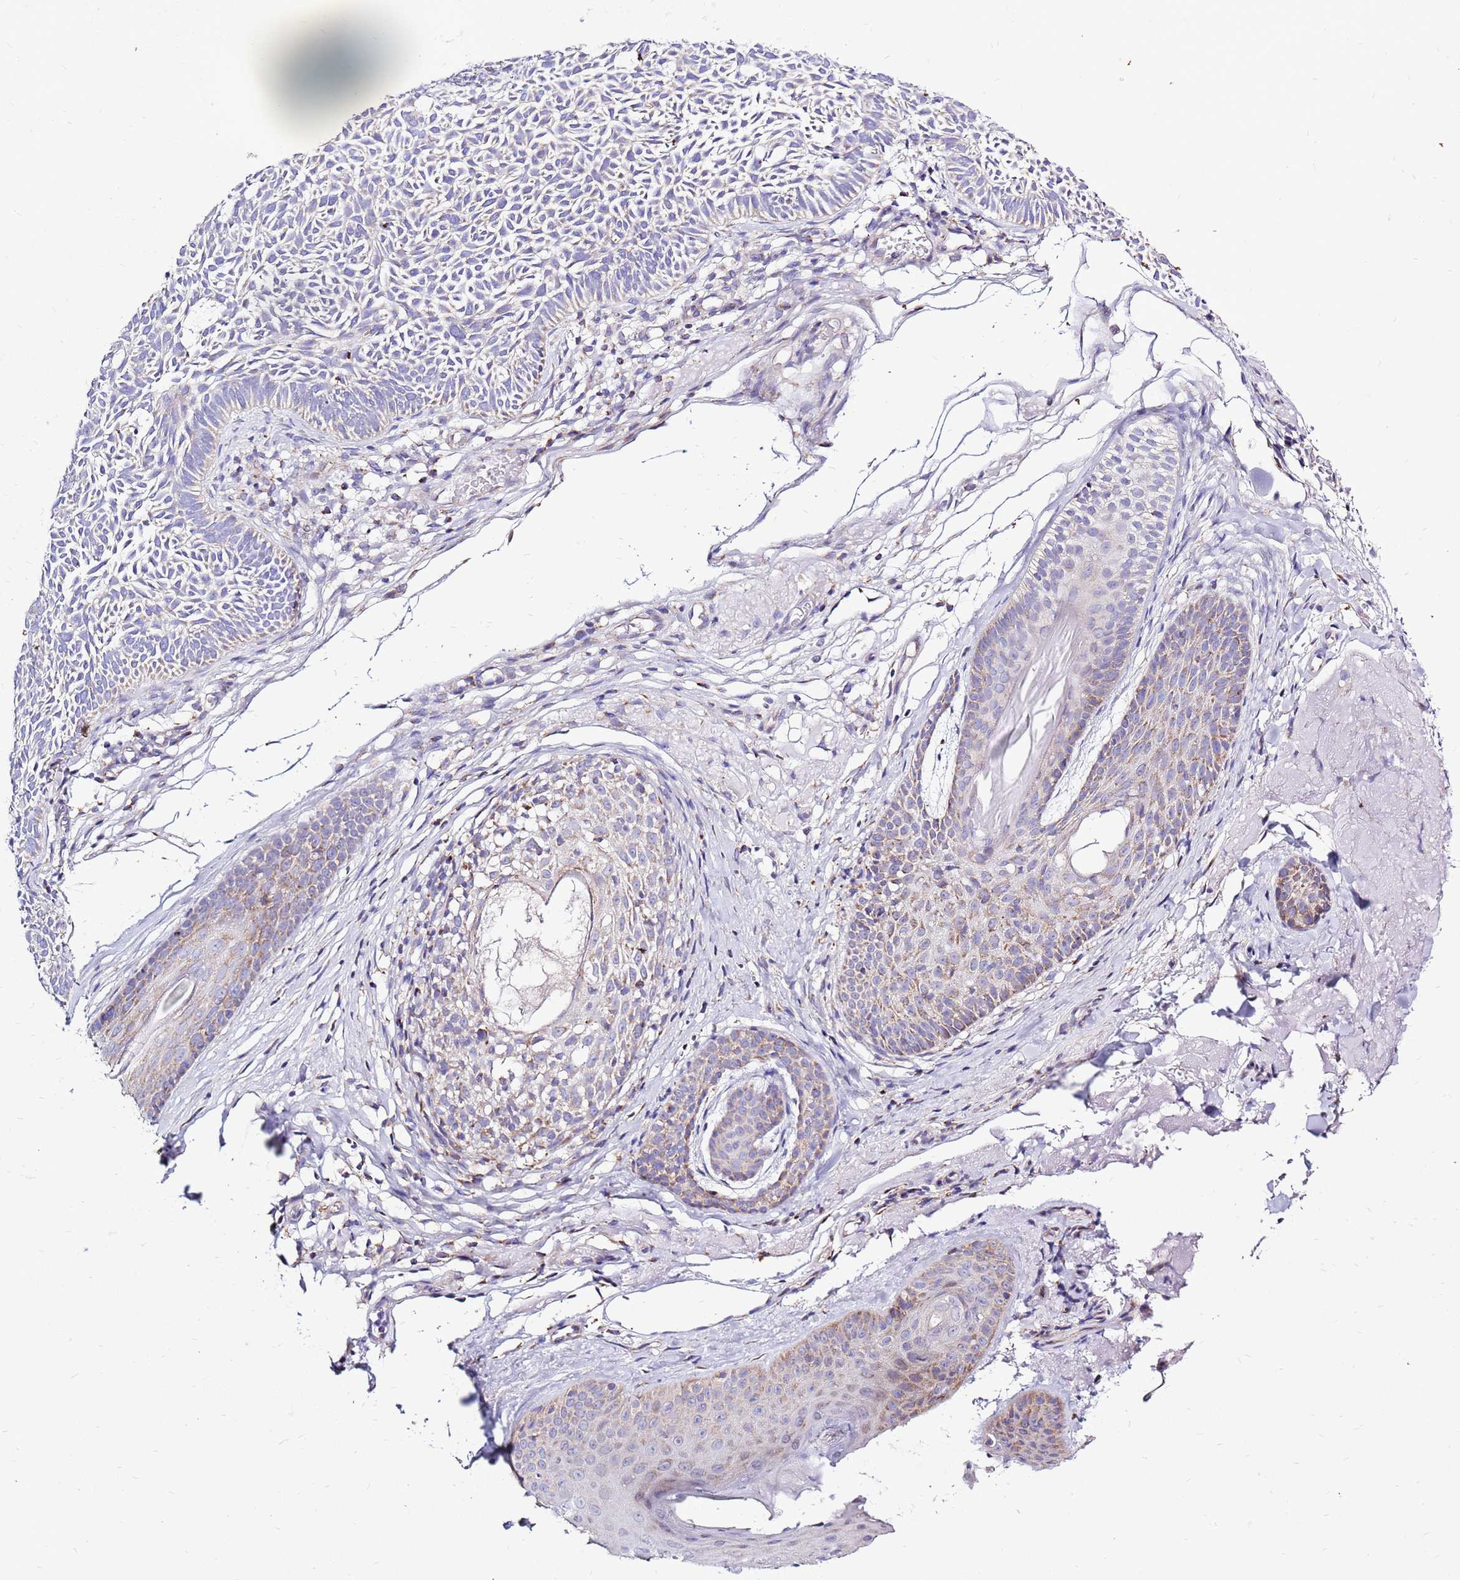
{"staining": {"intensity": "negative", "quantity": "none", "location": "none"}, "tissue": "skin cancer", "cell_type": "Tumor cells", "image_type": "cancer", "snomed": [{"axis": "morphology", "description": "Basal cell carcinoma"}, {"axis": "topography", "description": "Skin"}], "caption": "An image of human skin cancer (basal cell carcinoma) is negative for staining in tumor cells.", "gene": "IGF1R", "patient": {"sex": "male", "age": 69}}